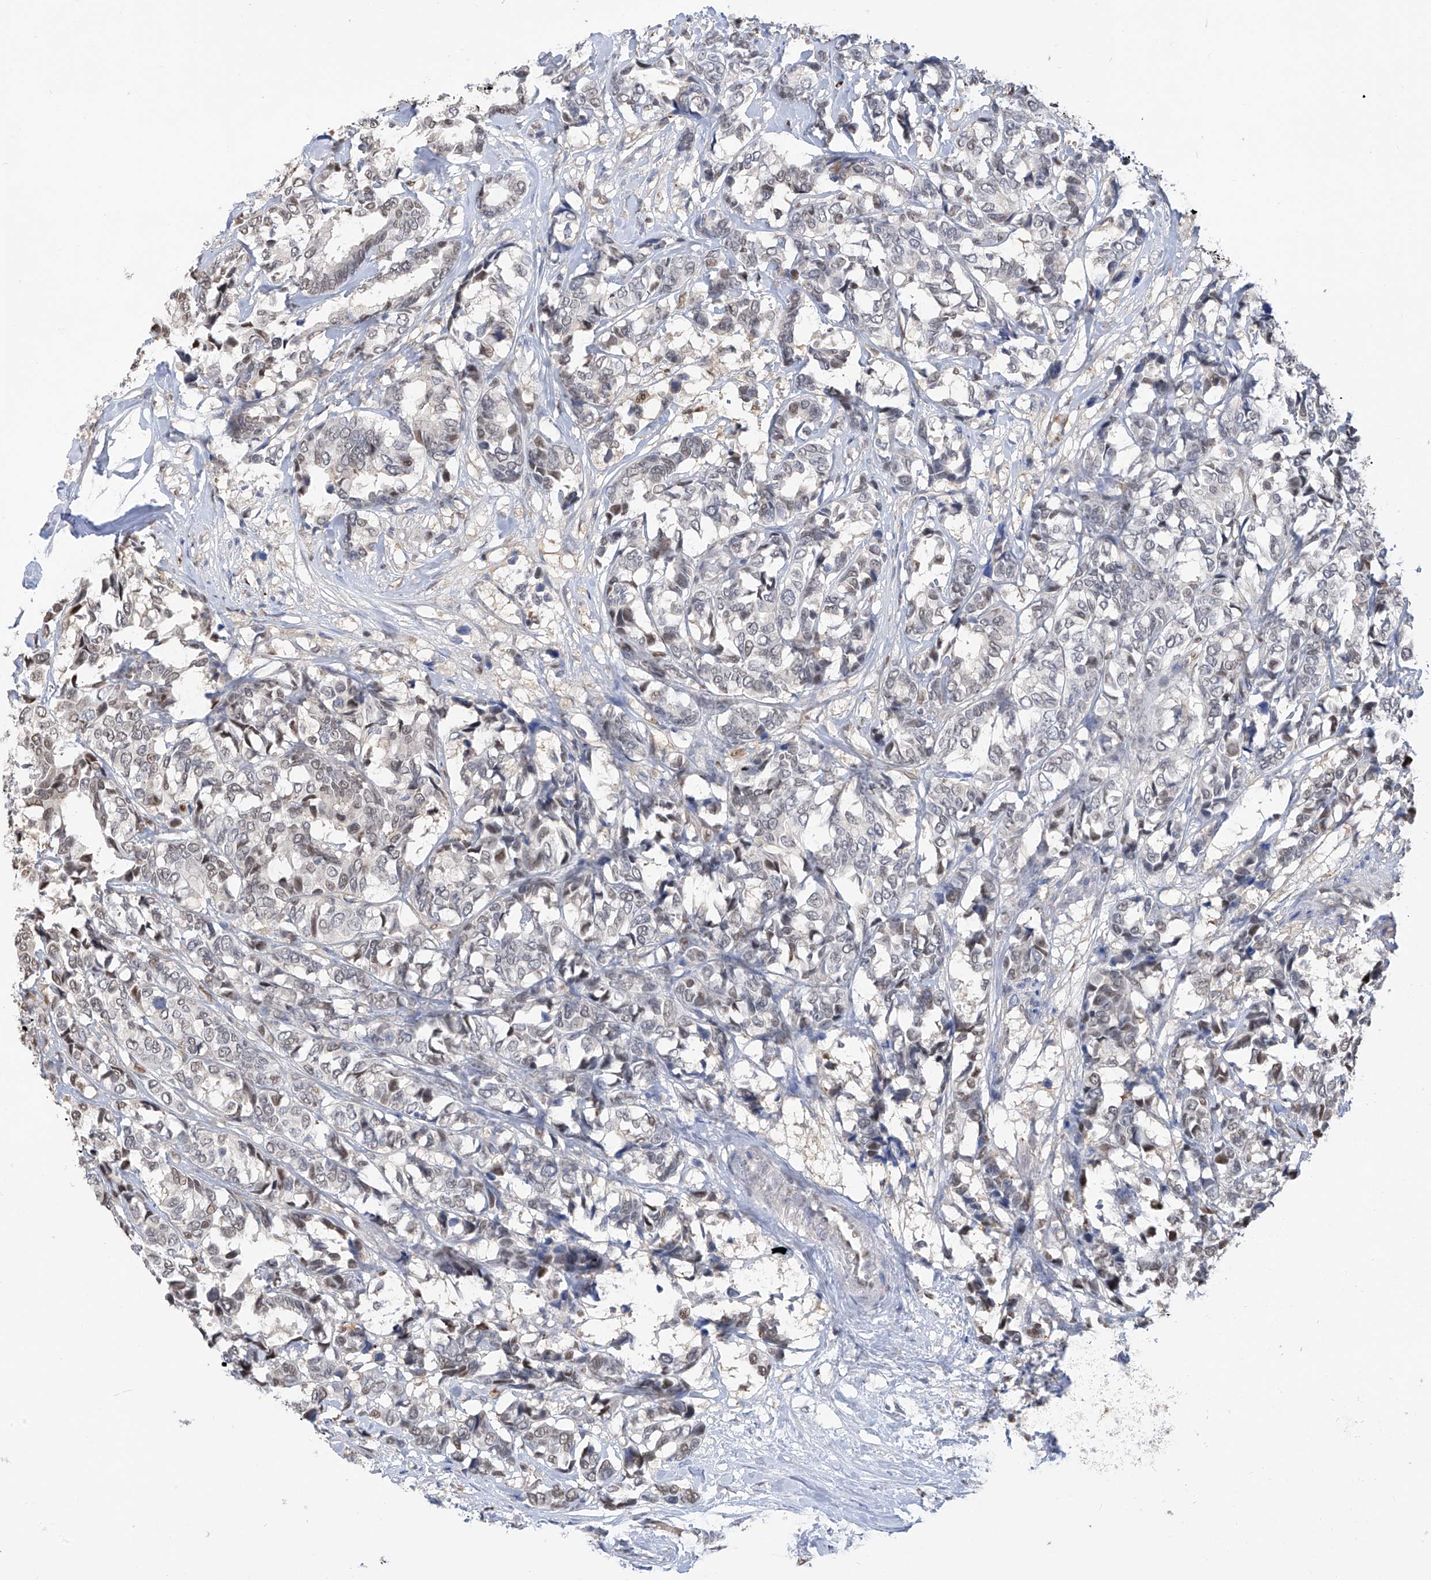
{"staining": {"intensity": "weak", "quantity": "<25%", "location": "nuclear"}, "tissue": "breast cancer", "cell_type": "Tumor cells", "image_type": "cancer", "snomed": [{"axis": "morphology", "description": "Duct carcinoma"}, {"axis": "topography", "description": "Breast"}], "caption": "Breast cancer (invasive ductal carcinoma) was stained to show a protein in brown. There is no significant staining in tumor cells. (IHC, brightfield microscopy, high magnification).", "gene": "PMM1", "patient": {"sex": "female", "age": 87}}